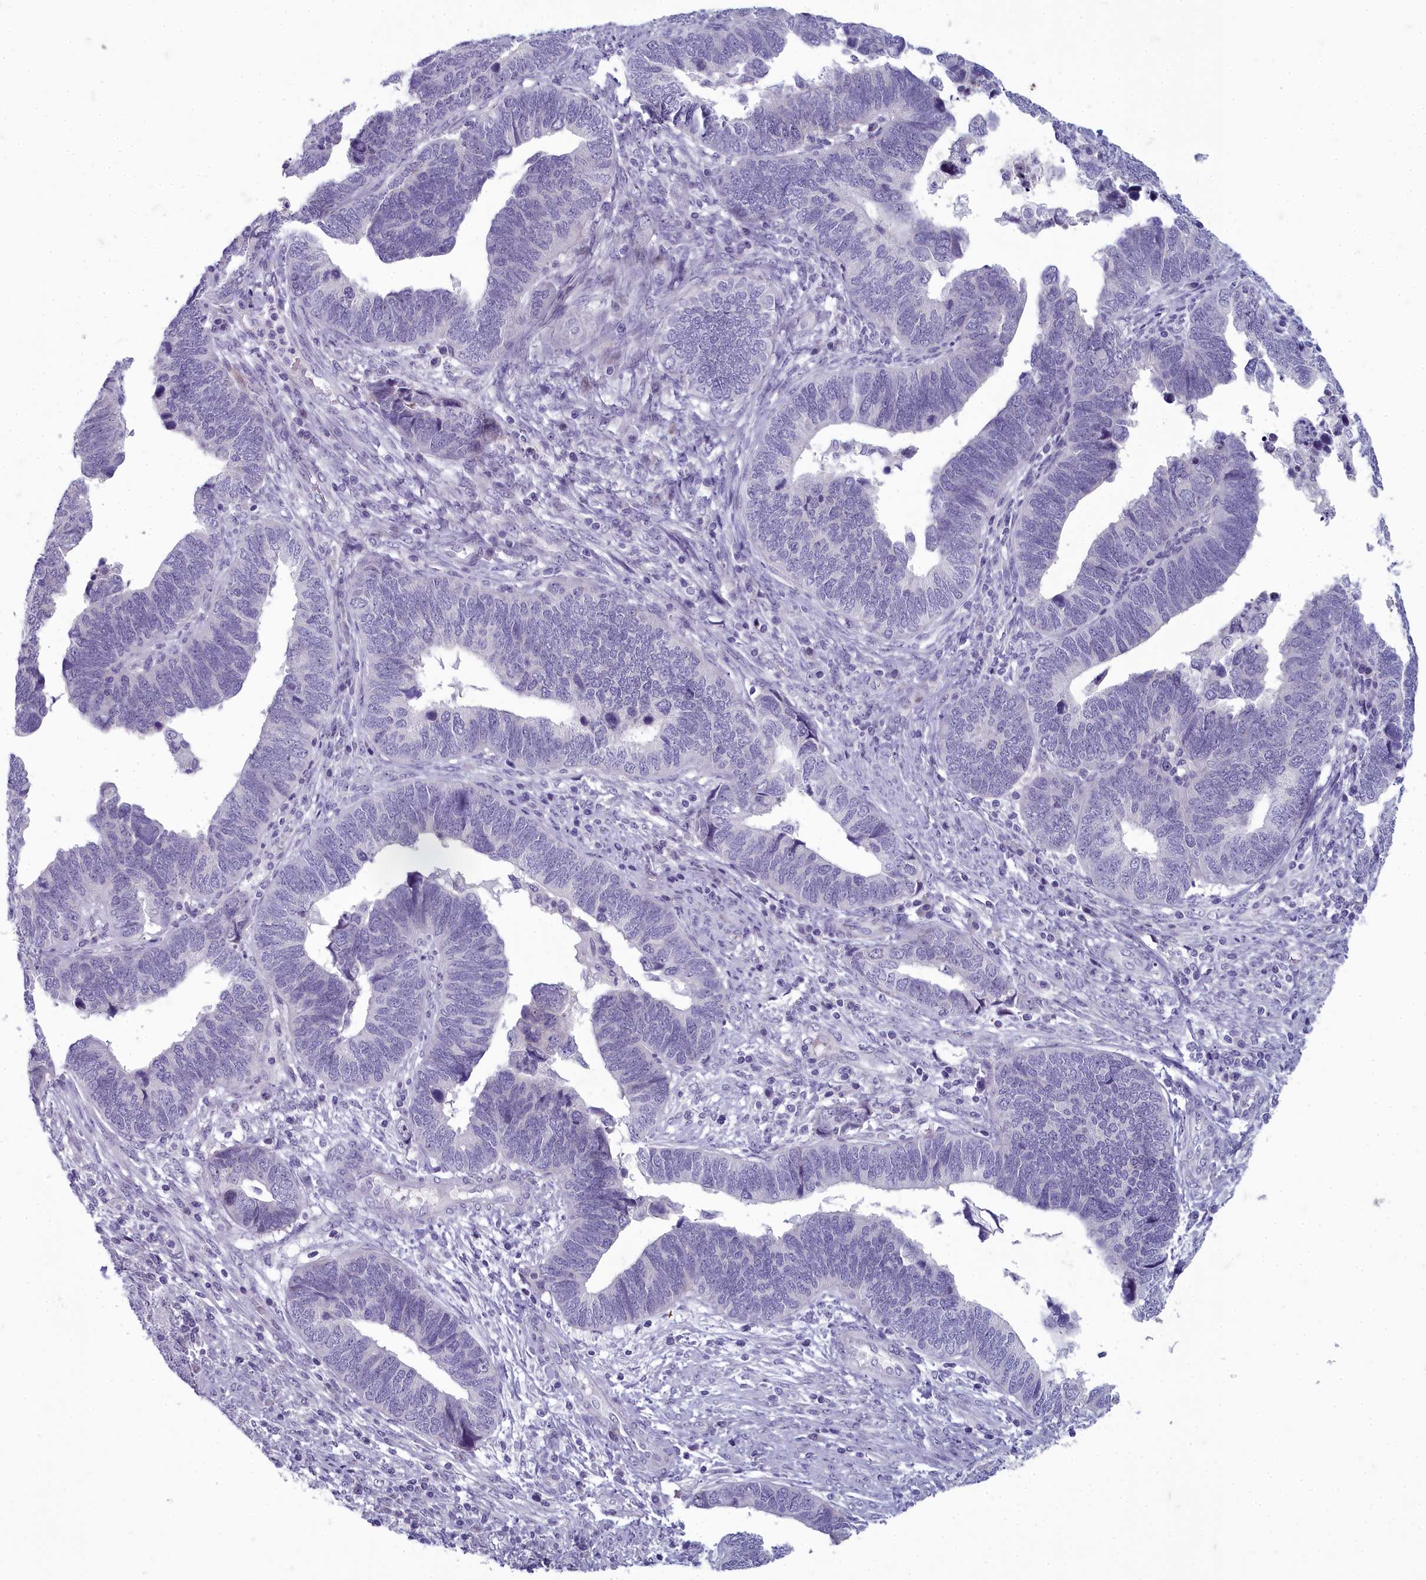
{"staining": {"intensity": "negative", "quantity": "none", "location": "none"}, "tissue": "endometrial cancer", "cell_type": "Tumor cells", "image_type": "cancer", "snomed": [{"axis": "morphology", "description": "Adenocarcinoma, NOS"}, {"axis": "topography", "description": "Endometrium"}], "caption": "This is an IHC photomicrograph of endometrial cancer. There is no expression in tumor cells.", "gene": "INSYN2A", "patient": {"sex": "female", "age": 79}}